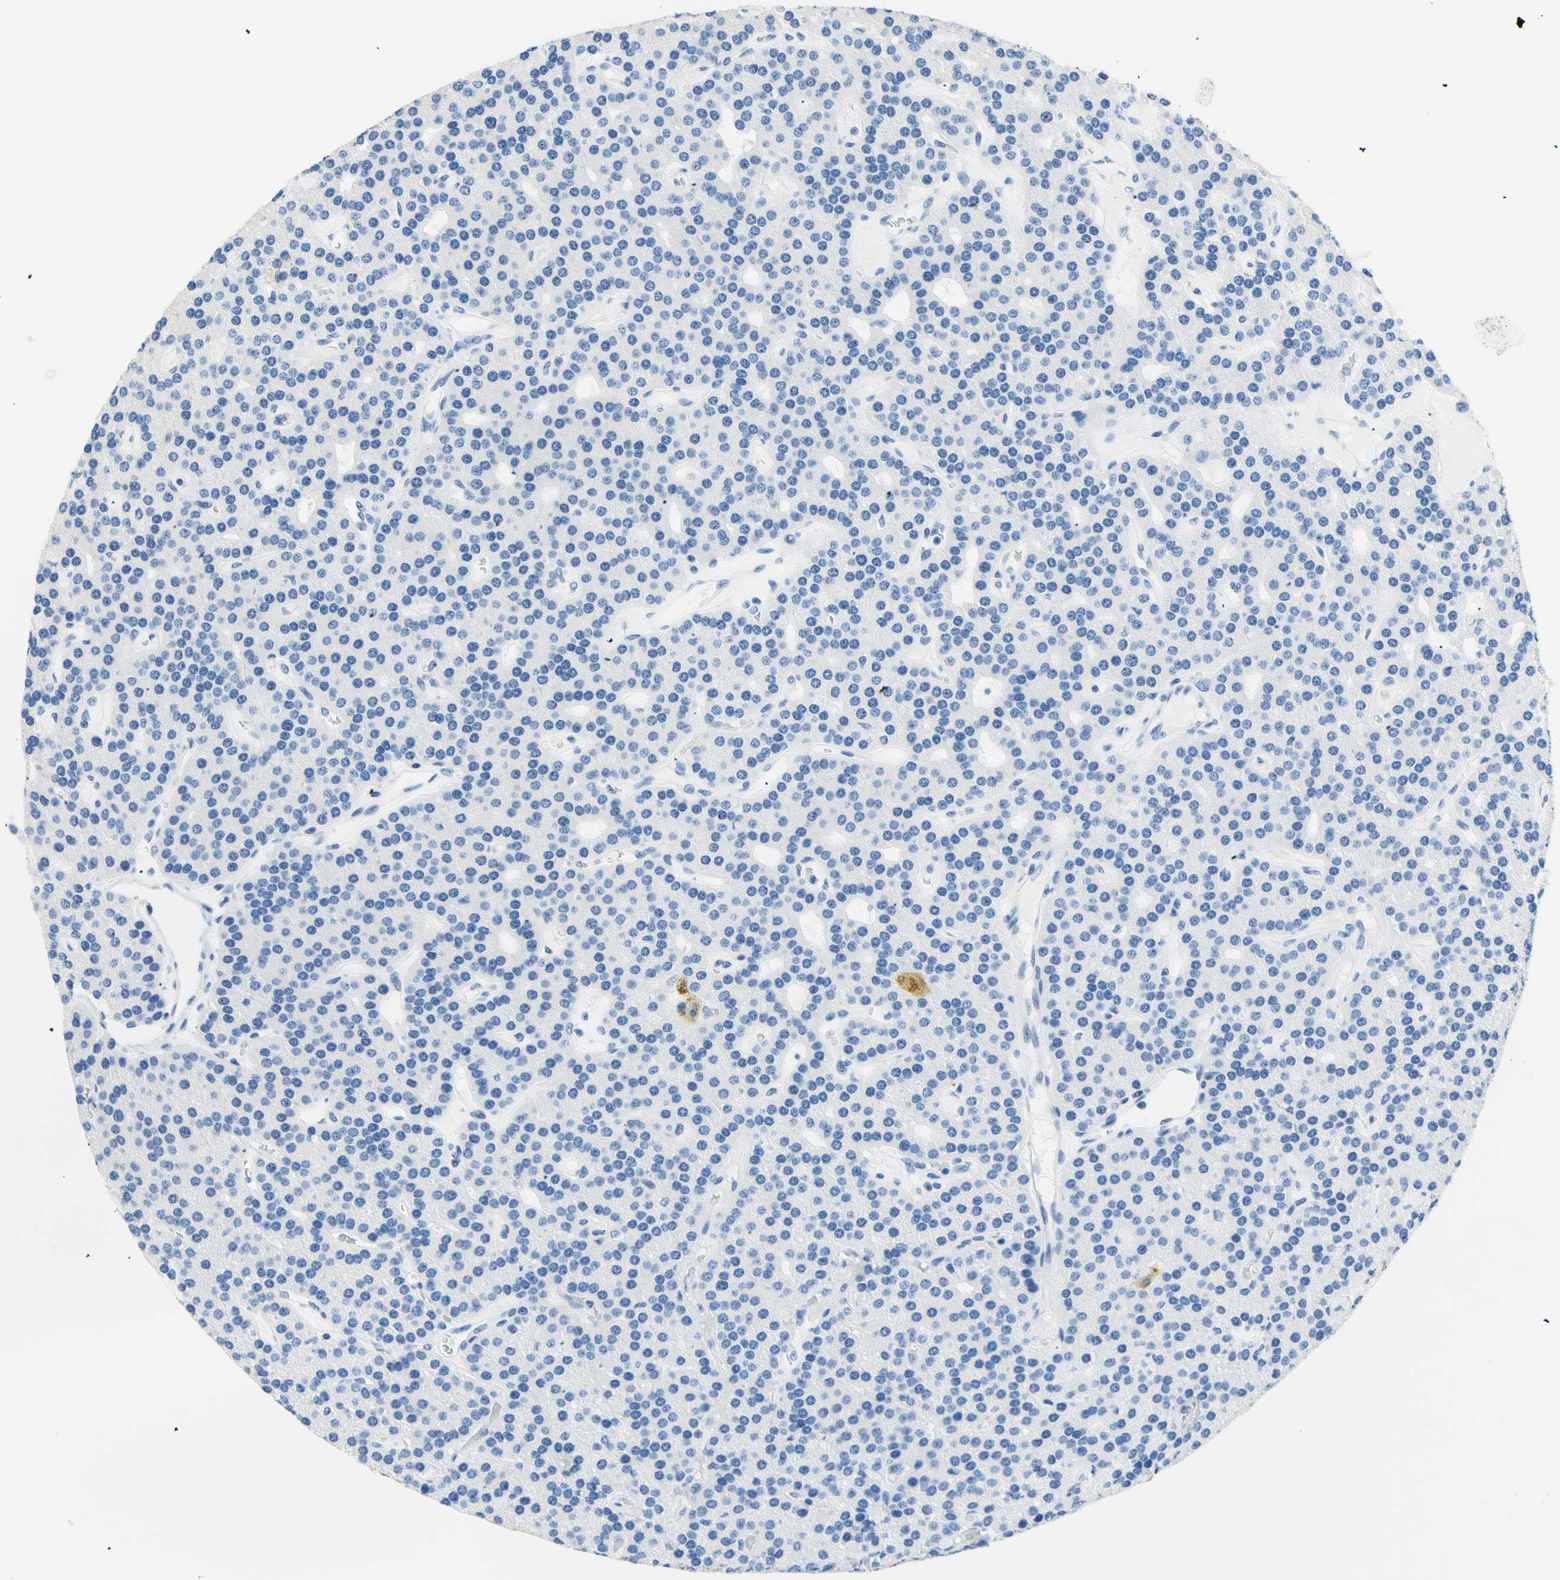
{"staining": {"intensity": "negative", "quantity": "none", "location": "none"}, "tissue": "parathyroid gland", "cell_type": "Glandular cells", "image_type": "normal", "snomed": [{"axis": "morphology", "description": "Normal tissue, NOS"}, {"axis": "morphology", "description": "Adenoma, NOS"}, {"axis": "topography", "description": "Parathyroid gland"}], "caption": "IHC of unremarkable human parathyroid gland shows no staining in glandular cells.", "gene": "HPCA", "patient": {"sex": "female", "age": 86}}